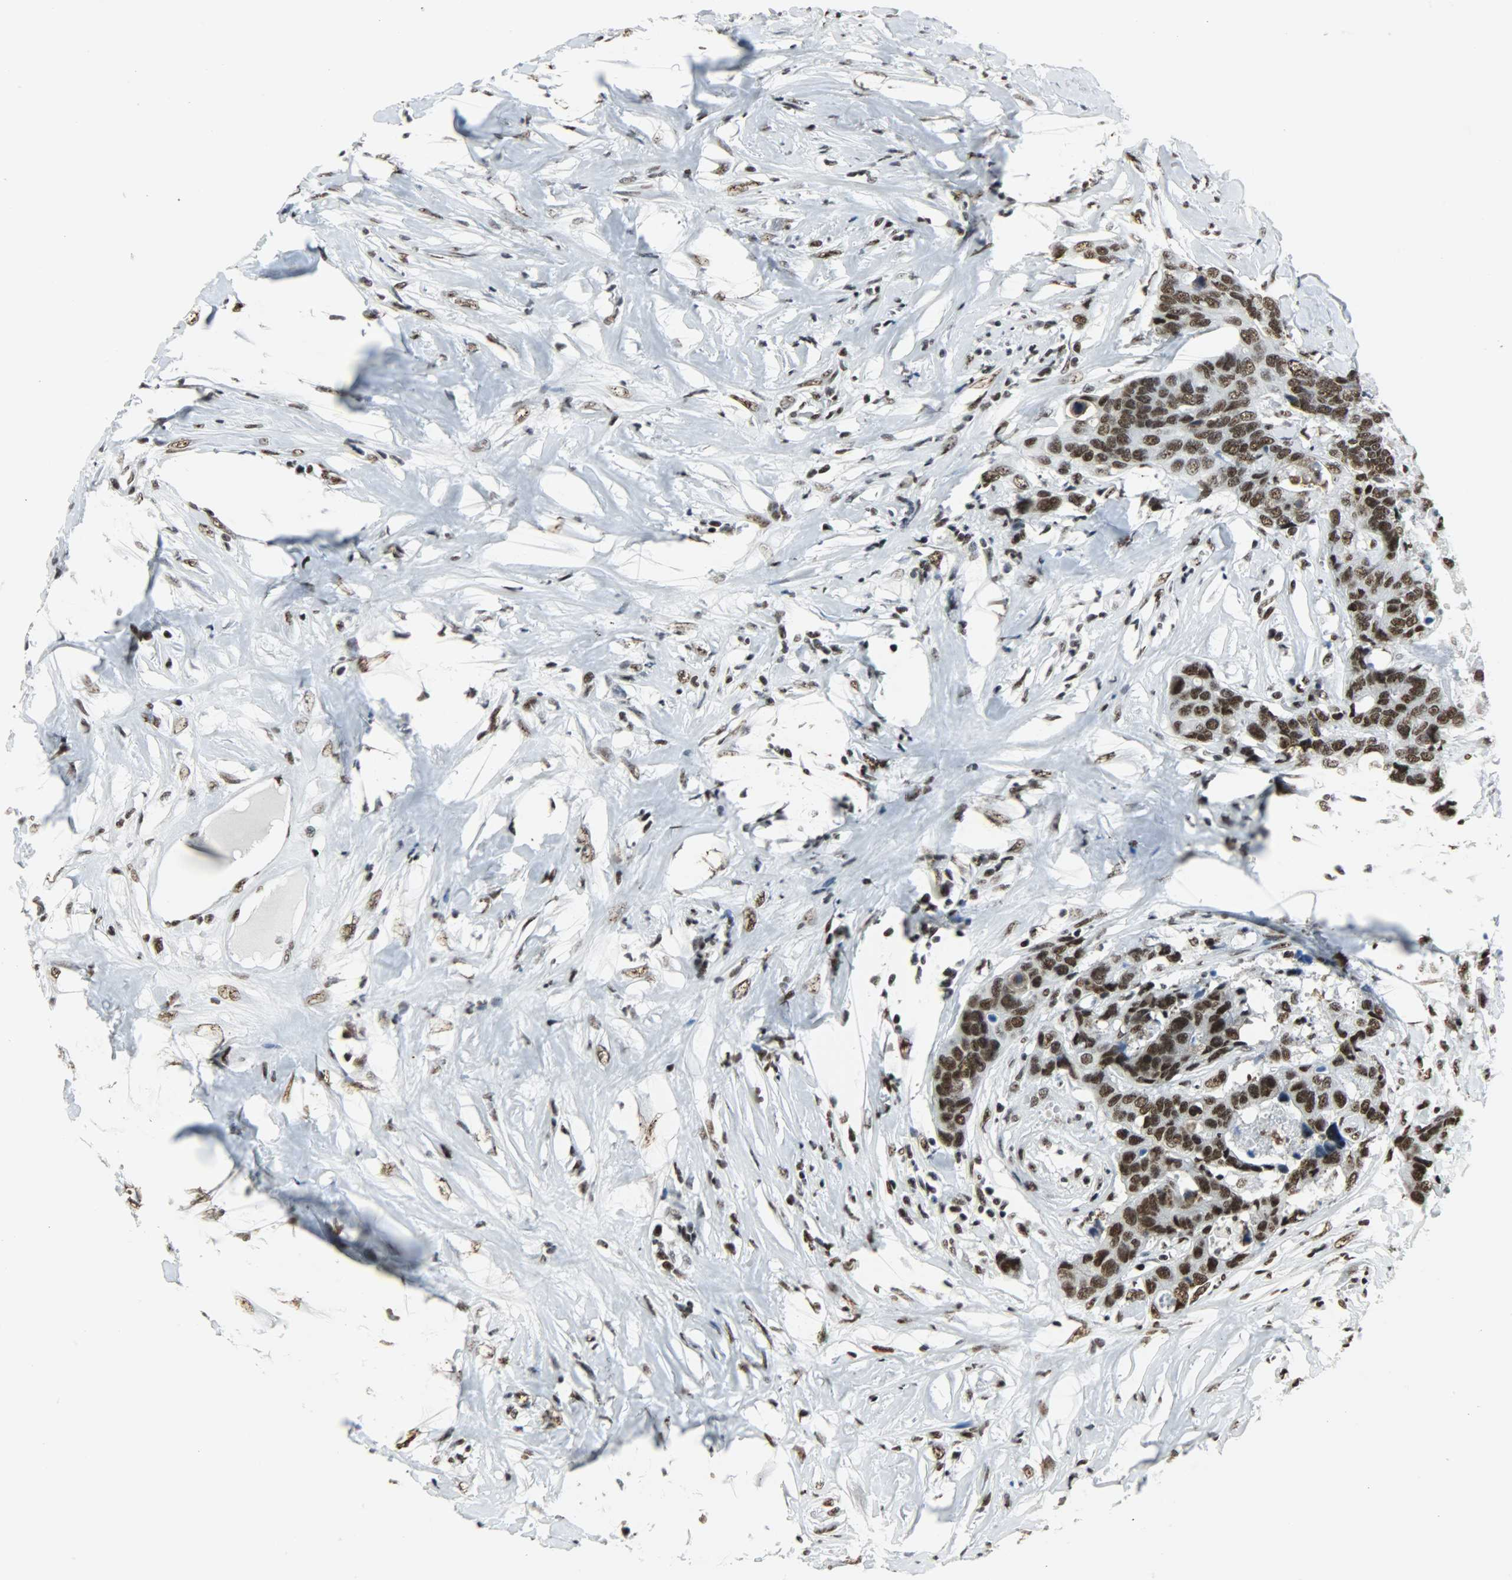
{"staining": {"intensity": "strong", "quantity": ">75%", "location": "nuclear"}, "tissue": "colorectal cancer", "cell_type": "Tumor cells", "image_type": "cancer", "snomed": [{"axis": "morphology", "description": "Adenocarcinoma, NOS"}, {"axis": "topography", "description": "Rectum"}], "caption": "Immunohistochemistry histopathology image of neoplastic tissue: human colorectal adenocarcinoma stained using immunohistochemistry (IHC) reveals high levels of strong protein expression localized specifically in the nuclear of tumor cells, appearing as a nuclear brown color.", "gene": "SNRPA", "patient": {"sex": "male", "age": 55}}